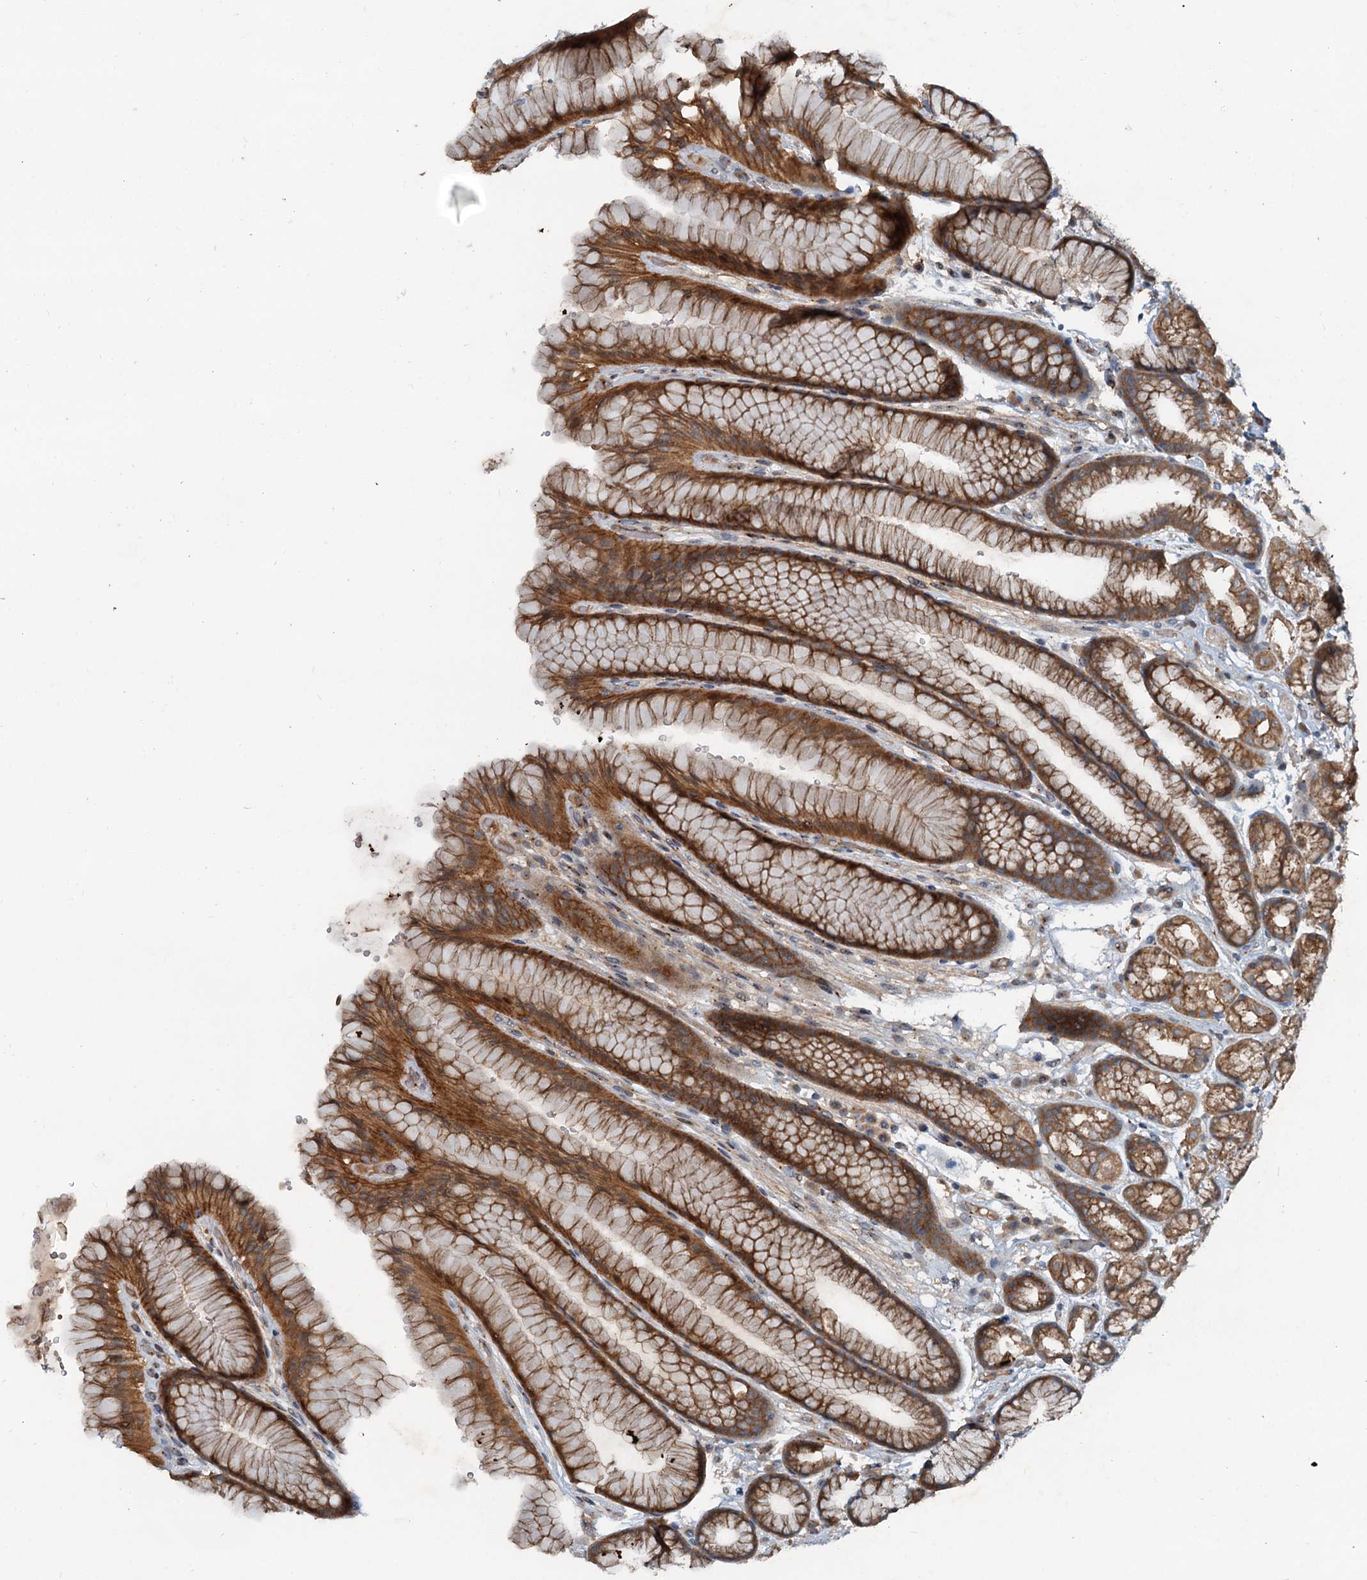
{"staining": {"intensity": "strong", "quantity": ">75%", "location": "cytoplasmic/membranous"}, "tissue": "stomach", "cell_type": "Glandular cells", "image_type": "normal", "snomed": [{"axis": "morphology", "description": "Normal tissue, NOS"}, {"axis": "morphology", "description": "Adenocarcinoma, NOS"}, {"axis": "topography", "description": "Stomach"}], "caption": "Immunohistochemistry (IHC) image of normal stomach: stomach stained using immunohistochemistry reveals high levels of strong protein expression localized specifically in the cytoplasmic/membranous of glandular cells, appearing as a cytoplasmic/membranous brown color.", "gene": "CEP68", "patient": {"sex": "male", "age": 57}}